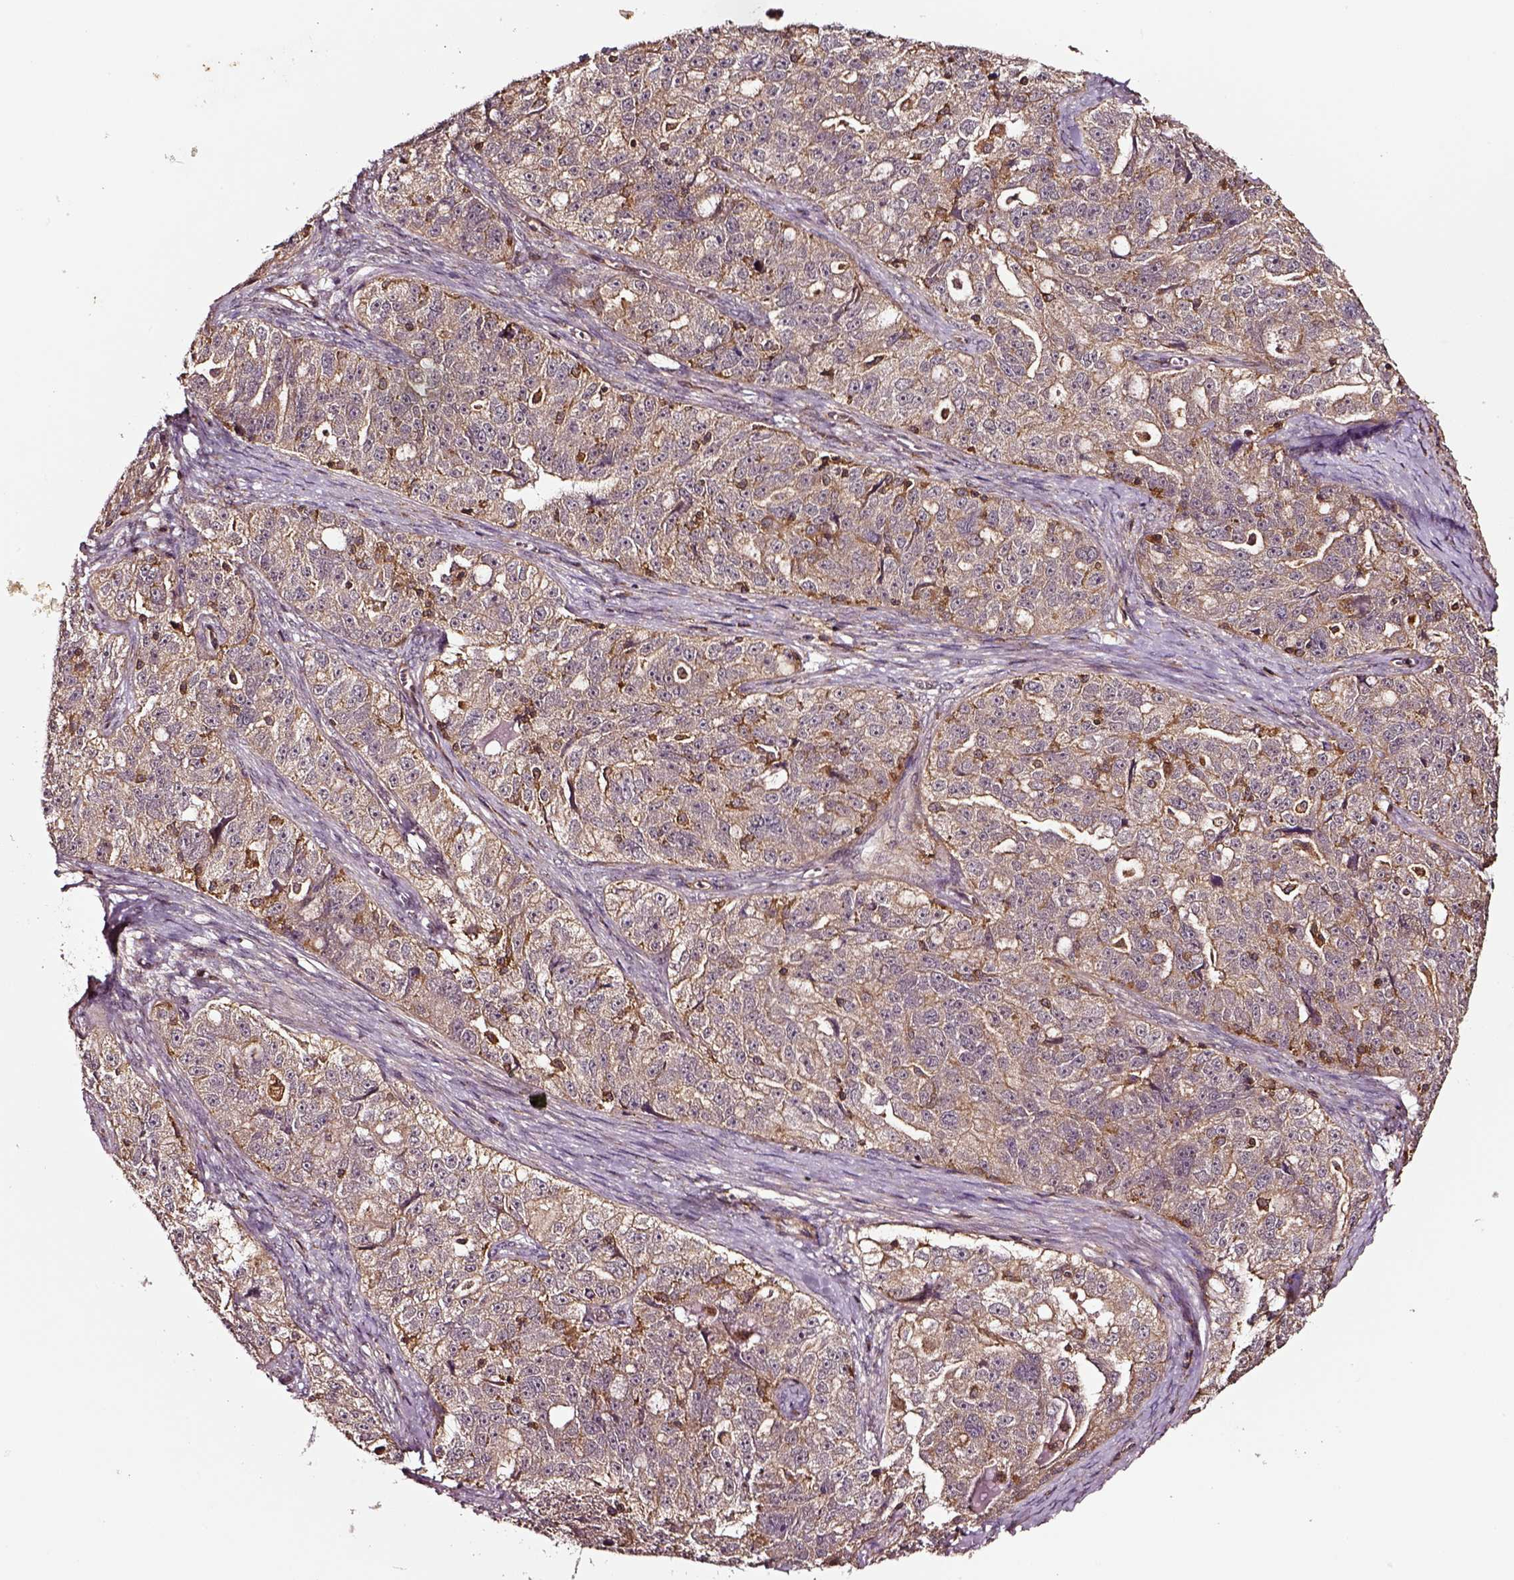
{"staining": {"intensity": "weak", "quantity": ">75%", "location": "cytoplasmic/membranous"}, "tissue": "ovarian cancer", "cell_type": "Tumor cells", "image_type": "cancer", "snomed": [{"axis": "morphology", "description": "Cystadenocarcinoma, serous, NOS"}, {"axis": "topography", "description": "Ovary"}], "caption": "Brown immunohistochemical staining in human serous cystadenocarcinoma (ovarian) demonstrates weak cytoplasmic/membranous positivity in about >75% of tumor cells. The protein of interest is shown in brown color, while the nuclei are stained blue.", "gene": "RASSF5", "patient": {"sex": "female", "age": 51}}